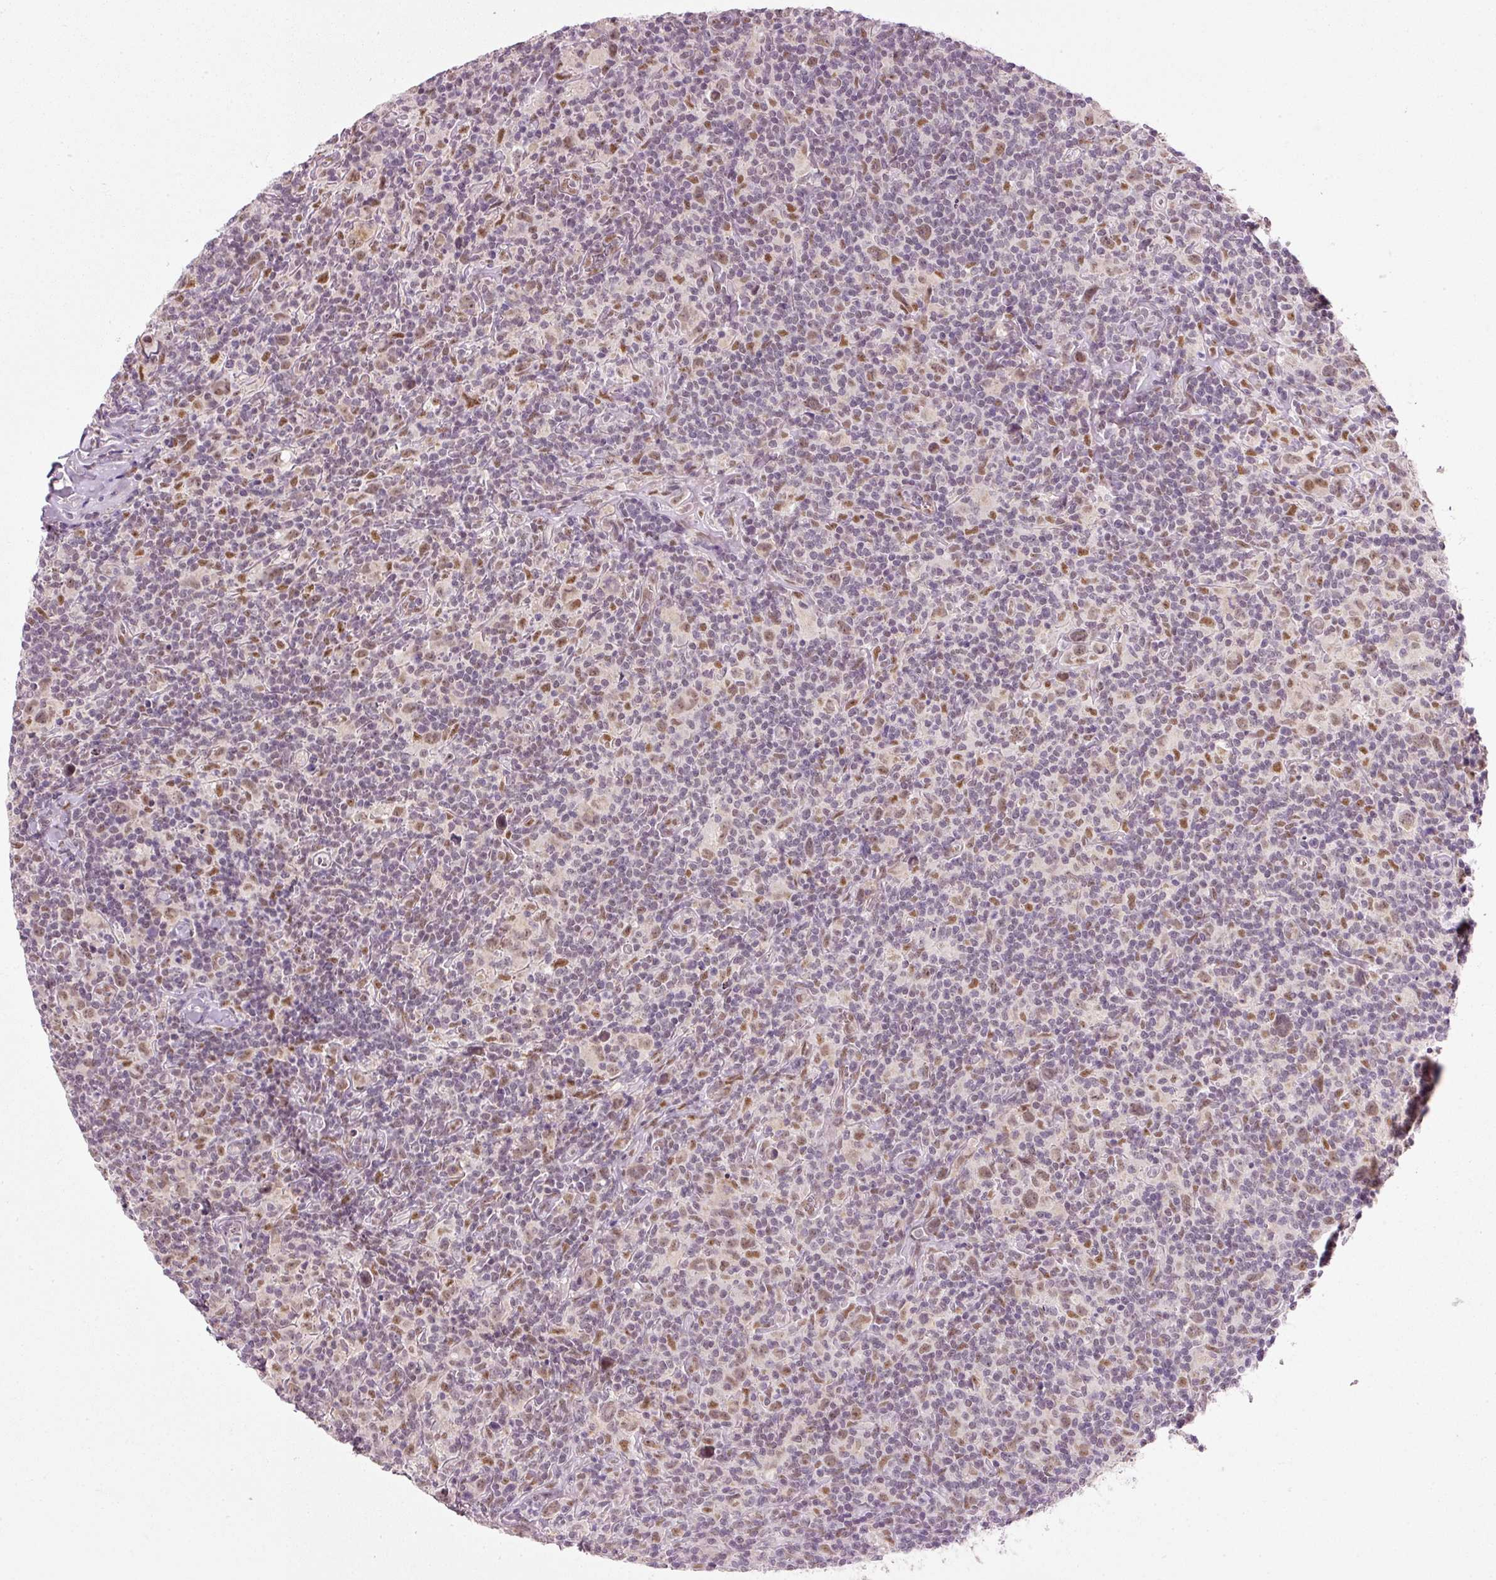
{"staining": {"intensity": "moderate", "quantity": ">75%", "location": "nuclear"}, "tissue": "lymphoma", "cell_type": "Tumor cells", "image_type": "cancer", "snomed": [{"axis": "morphology", "description": "Hodgkin's disease, NOS"}, {"axis": "topography", "description": "Lymph node"}], "caption": "Immunohistochemistry photomicrograph of neoplastic tissue: human lymphoma stained using IHC demonstrates medium levels of moderate protein expression localized specifically in the nuclear of tumor cells, appearing as a nuclear brown color.", "gene": "FSTL3", "patient": {"sex": "female", "age": 18}}